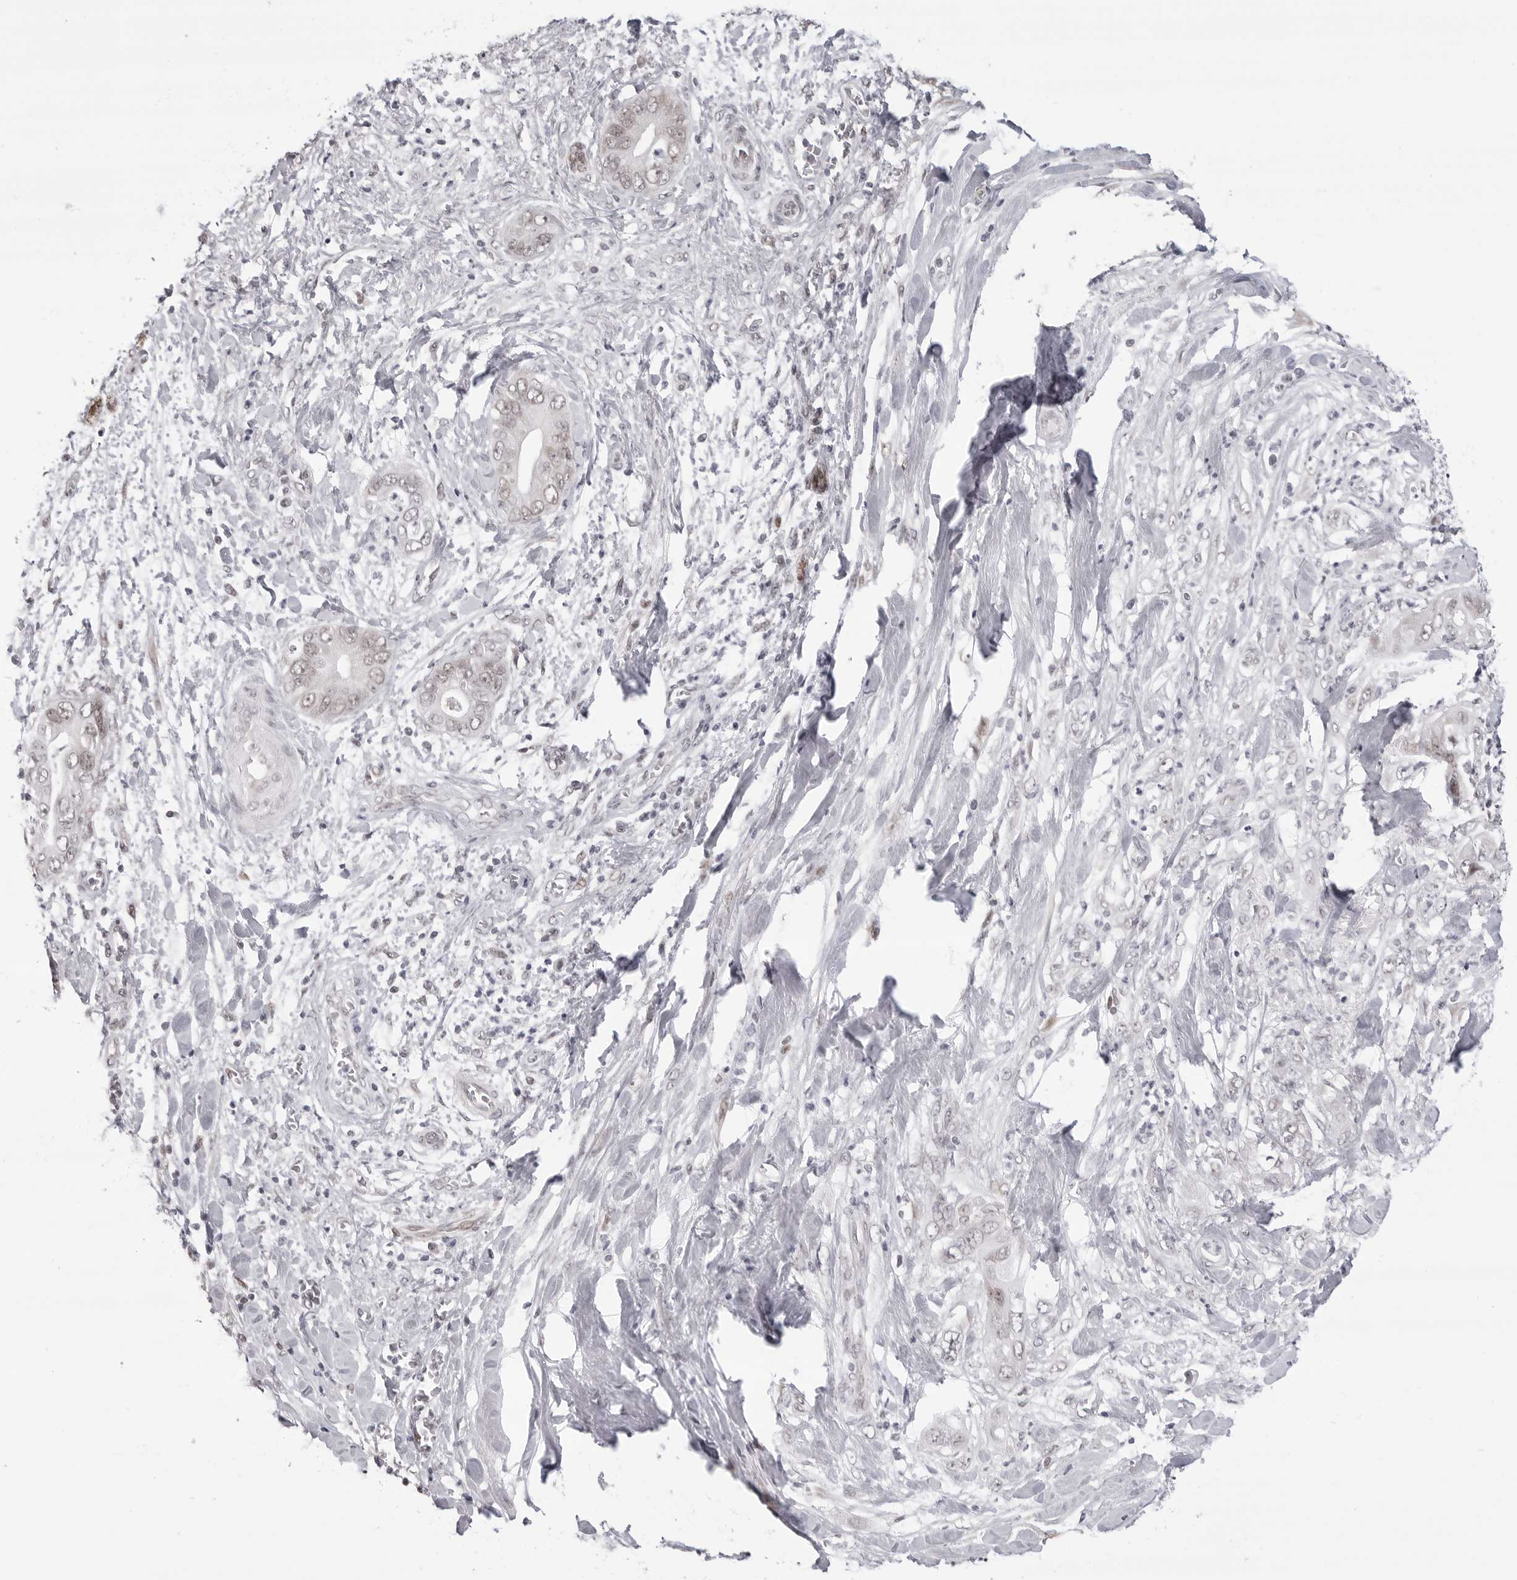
{"staining": {"intensity": "negative", "quantity": "none", "location": "none"}, "tissue": "pancreatic cancer", "cell_type": "Tumor cells", "image_type": "cancer", "snomed": [{"axis": "morphology", "description": "Adenocarcinoma, NOS"}, {"axis": "topography", "description": "Pancreas"}], "caption": "Pancreatic cancer stained for a protein using IHC exhibits no staining tumor cells.", "gene": "PHF3", "patient": {"sex": "female", "age": 78}}